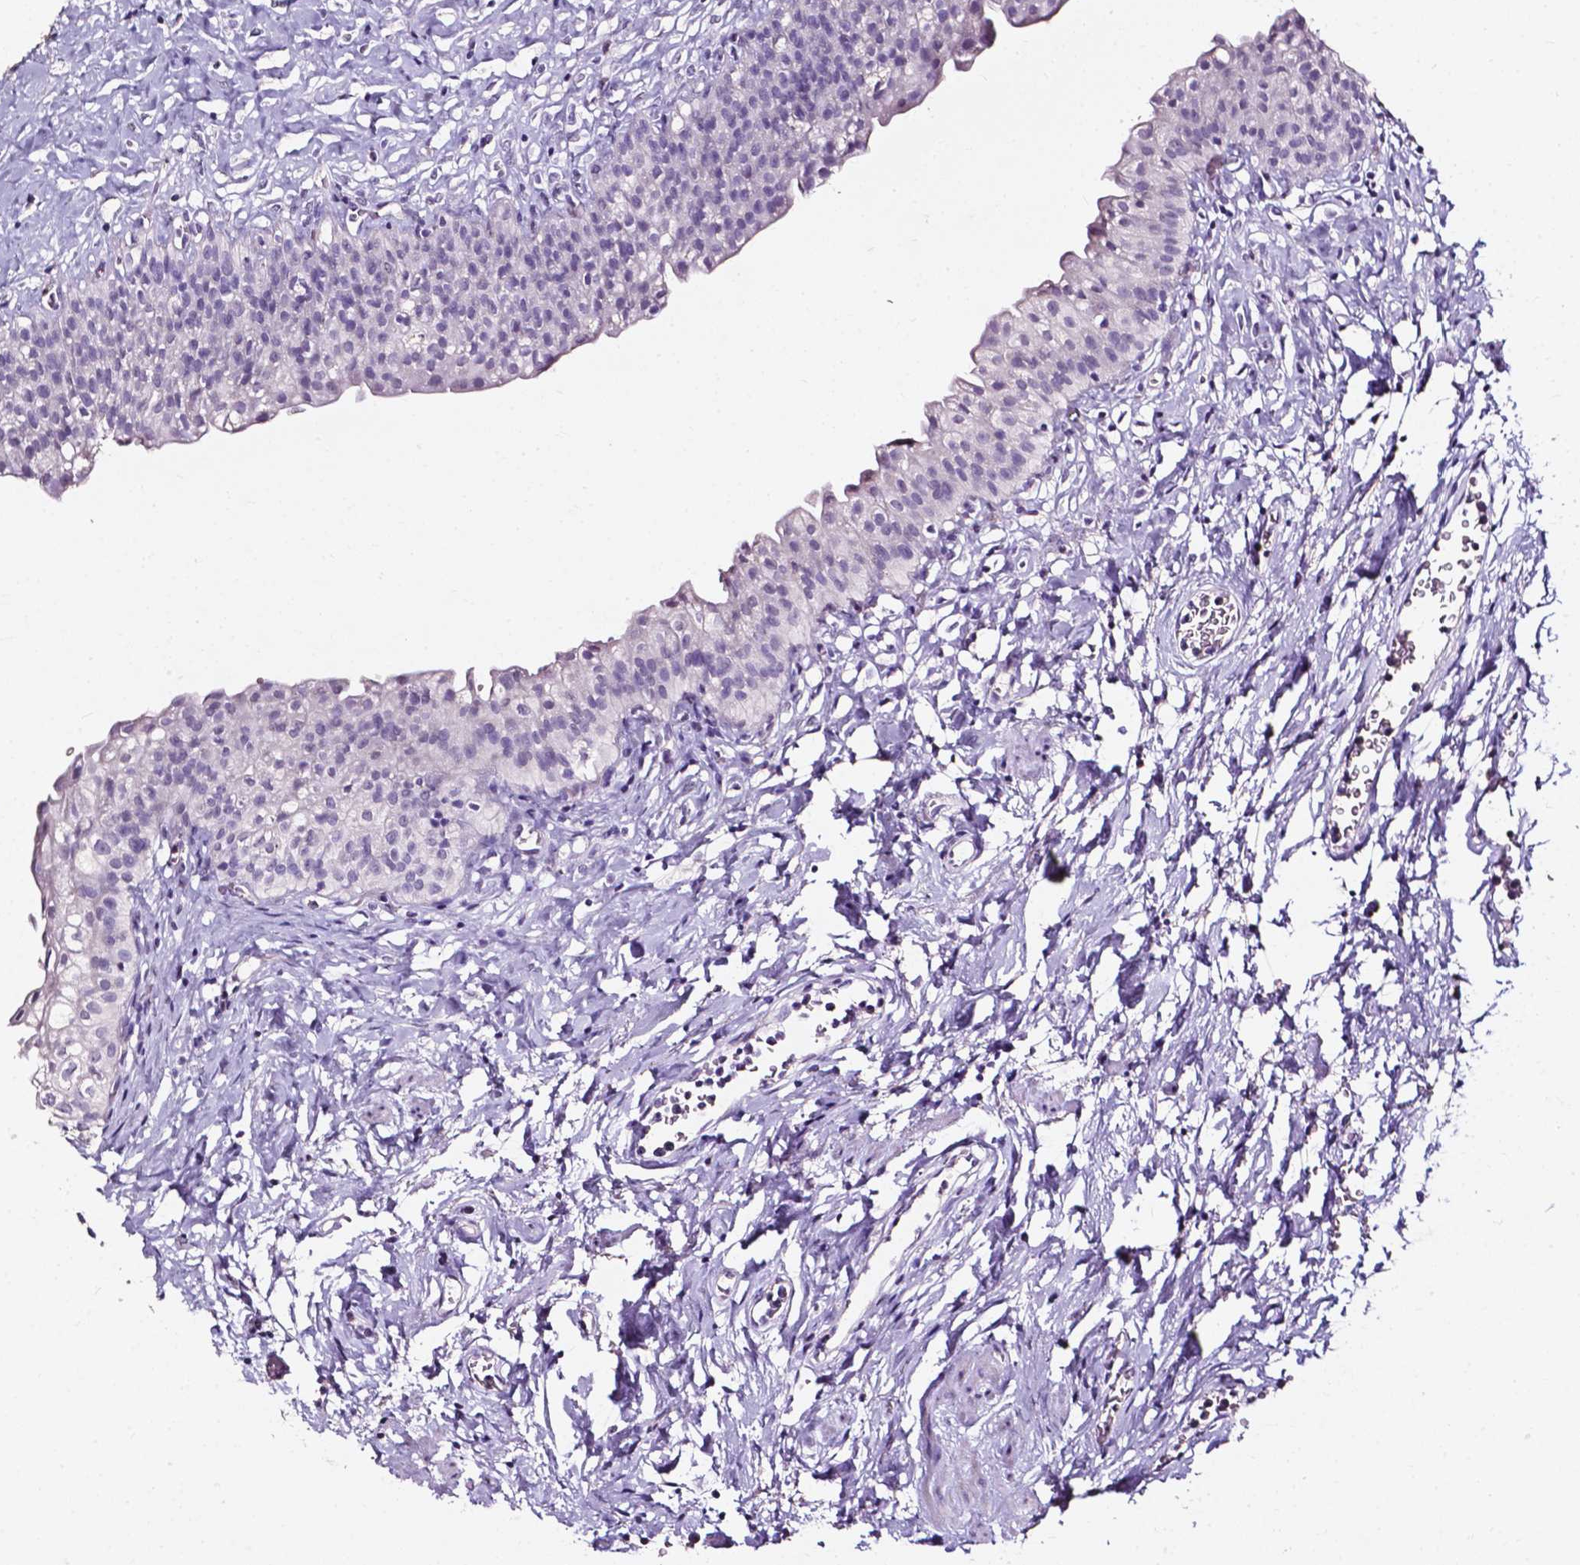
{"staining": {"intensity": "negative", "quantity": "none", "location": "none"}, "tissue": "urinary bladder", "cell_type": "Urothelial cells", "image_type": "normal", "snomed": [{"axis": "morphology", "description": "Normal tissue, NOS"}, {"axis": "topography", "description": "Urinary bladder"}], "caption": "Immunohistochemical staining of unremarkable urinary bladder exhibits no significant positivity in urothelial cells.", "gene": "DEFA5", "patient": {"sex": "male", "age": 76}}